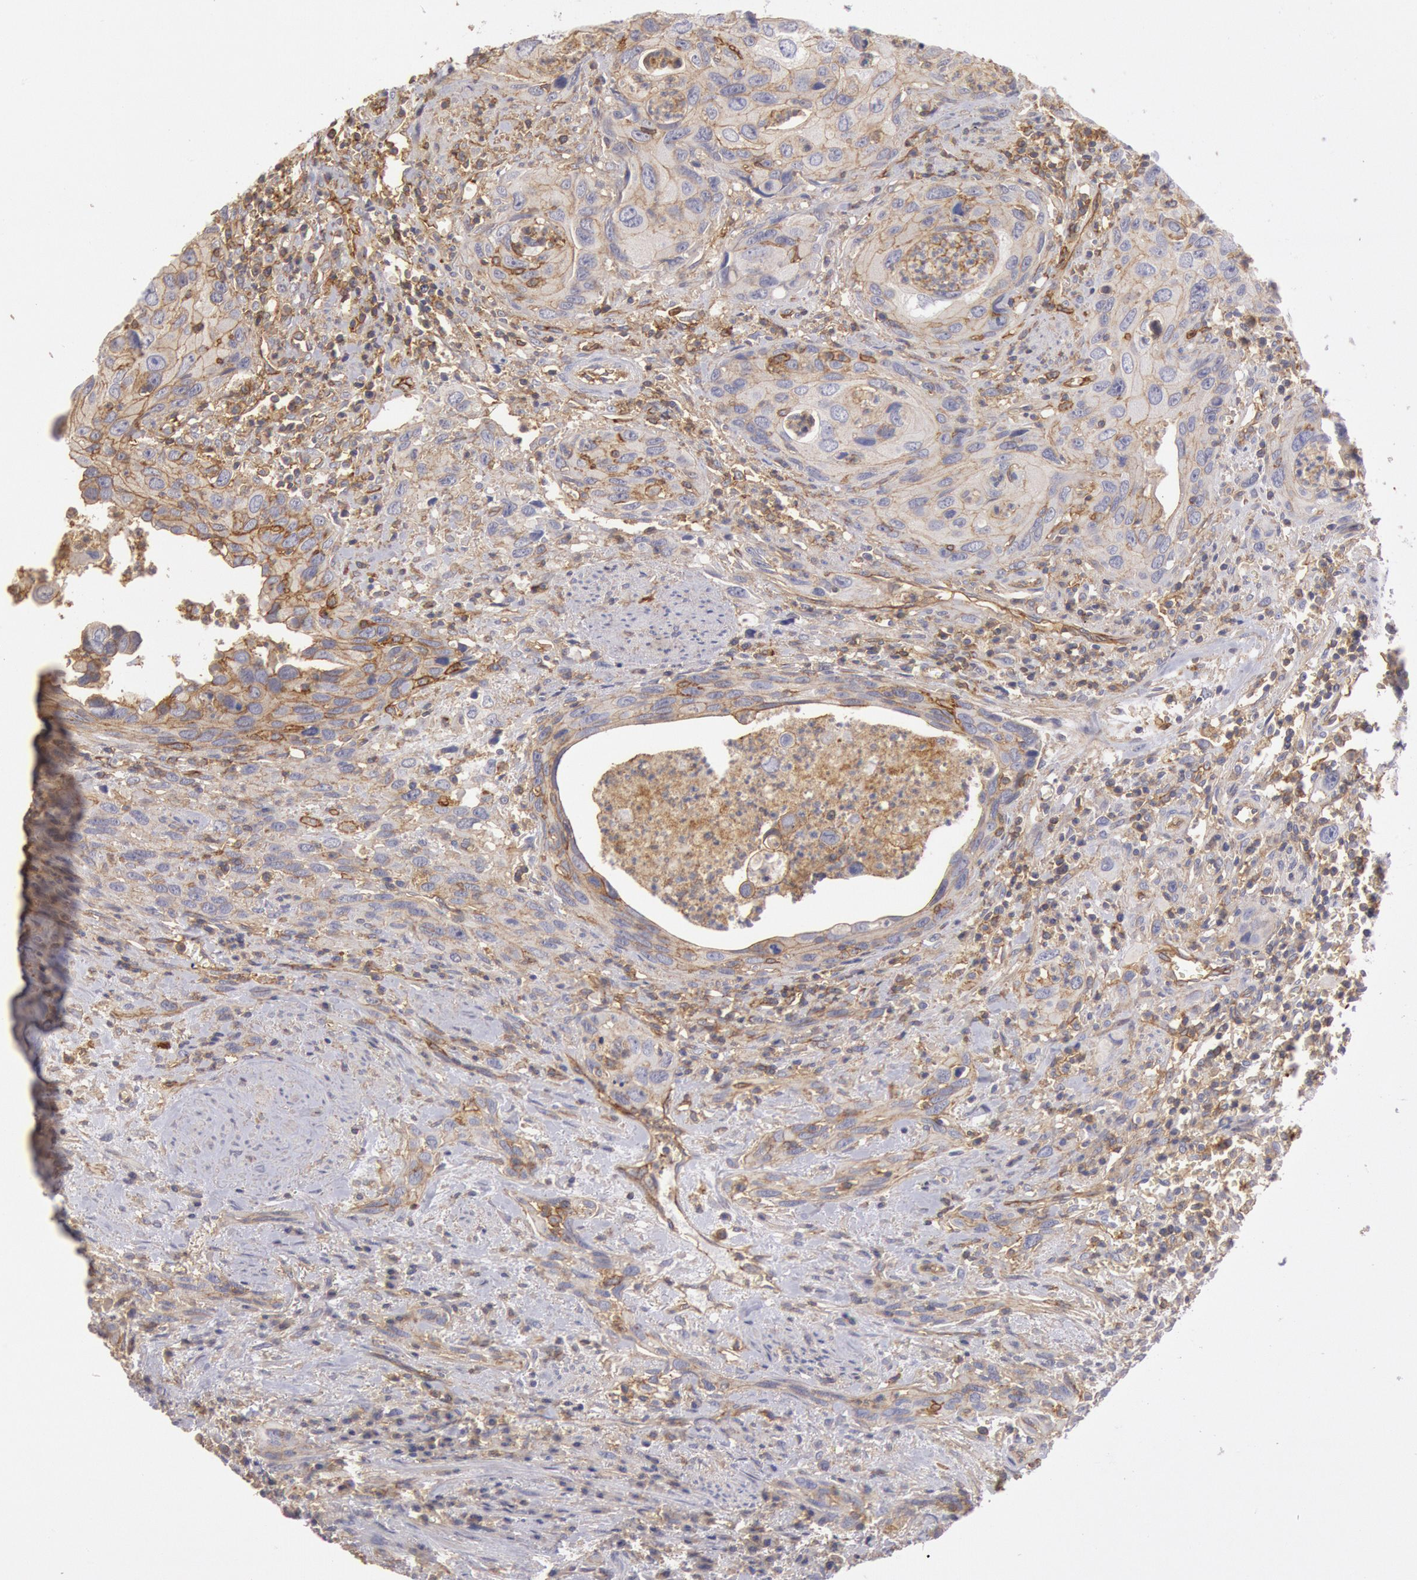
{"staining": {"intensity": "moderate", "quantity": ">75%", "location": "cytoplasmic/membranous"}, "tissue": "urothelial cancer", "cell_type": "Tumor cells", "image_type": "cancer", "snomed": [{"axis": "morphology", "description": "Urothelial carcinoma, High grade"}, {"axis": "topography", "description": "Urinary bladder"}], "caption": "Human urothelial cancer stained with a protein marker shows moderate staining in tumor cells.", "gene": "SNAP23", "patient": {"sex": "male", "age": 71}}